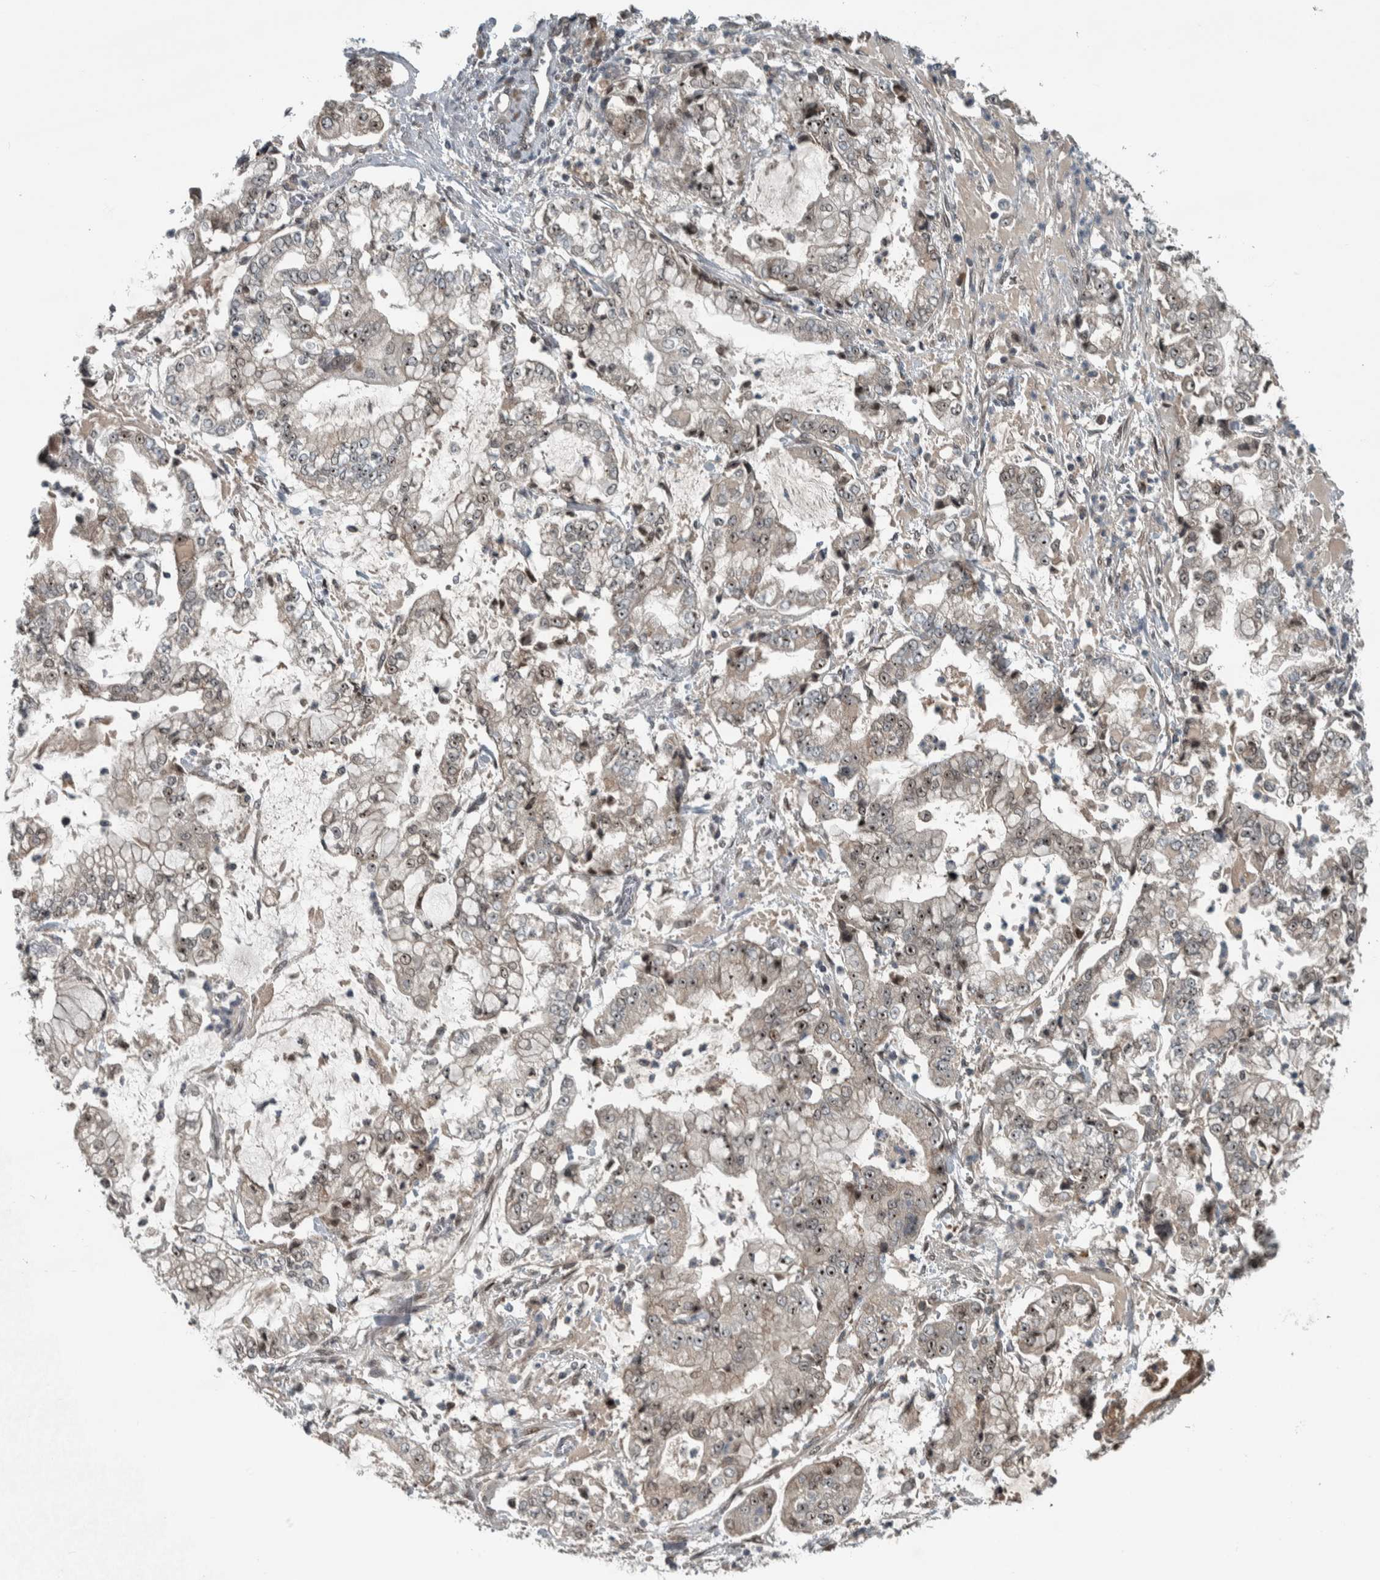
{"staining": {"intensity": "moderate", "quantity": ">75%", "location": "nuclear"}, "tissue": "stomach cancer", "cell_type": "Tumor cells", "image_type": "cancer", "snomed": [{"axis": "morphology", "description": "Adenocarcinoma, NOS"}, {"axis": "topography", "description": "Stomach"}], "caption": "The immunohistochemical stain highlights moderate nuclear positivity in tumor cells of stomach adenocarcinoma tissue. (DAB IHC with brightfield microscopy, high magnification).", "gene": "XPO5", "patient": {"sex": "male", "age": 76}}